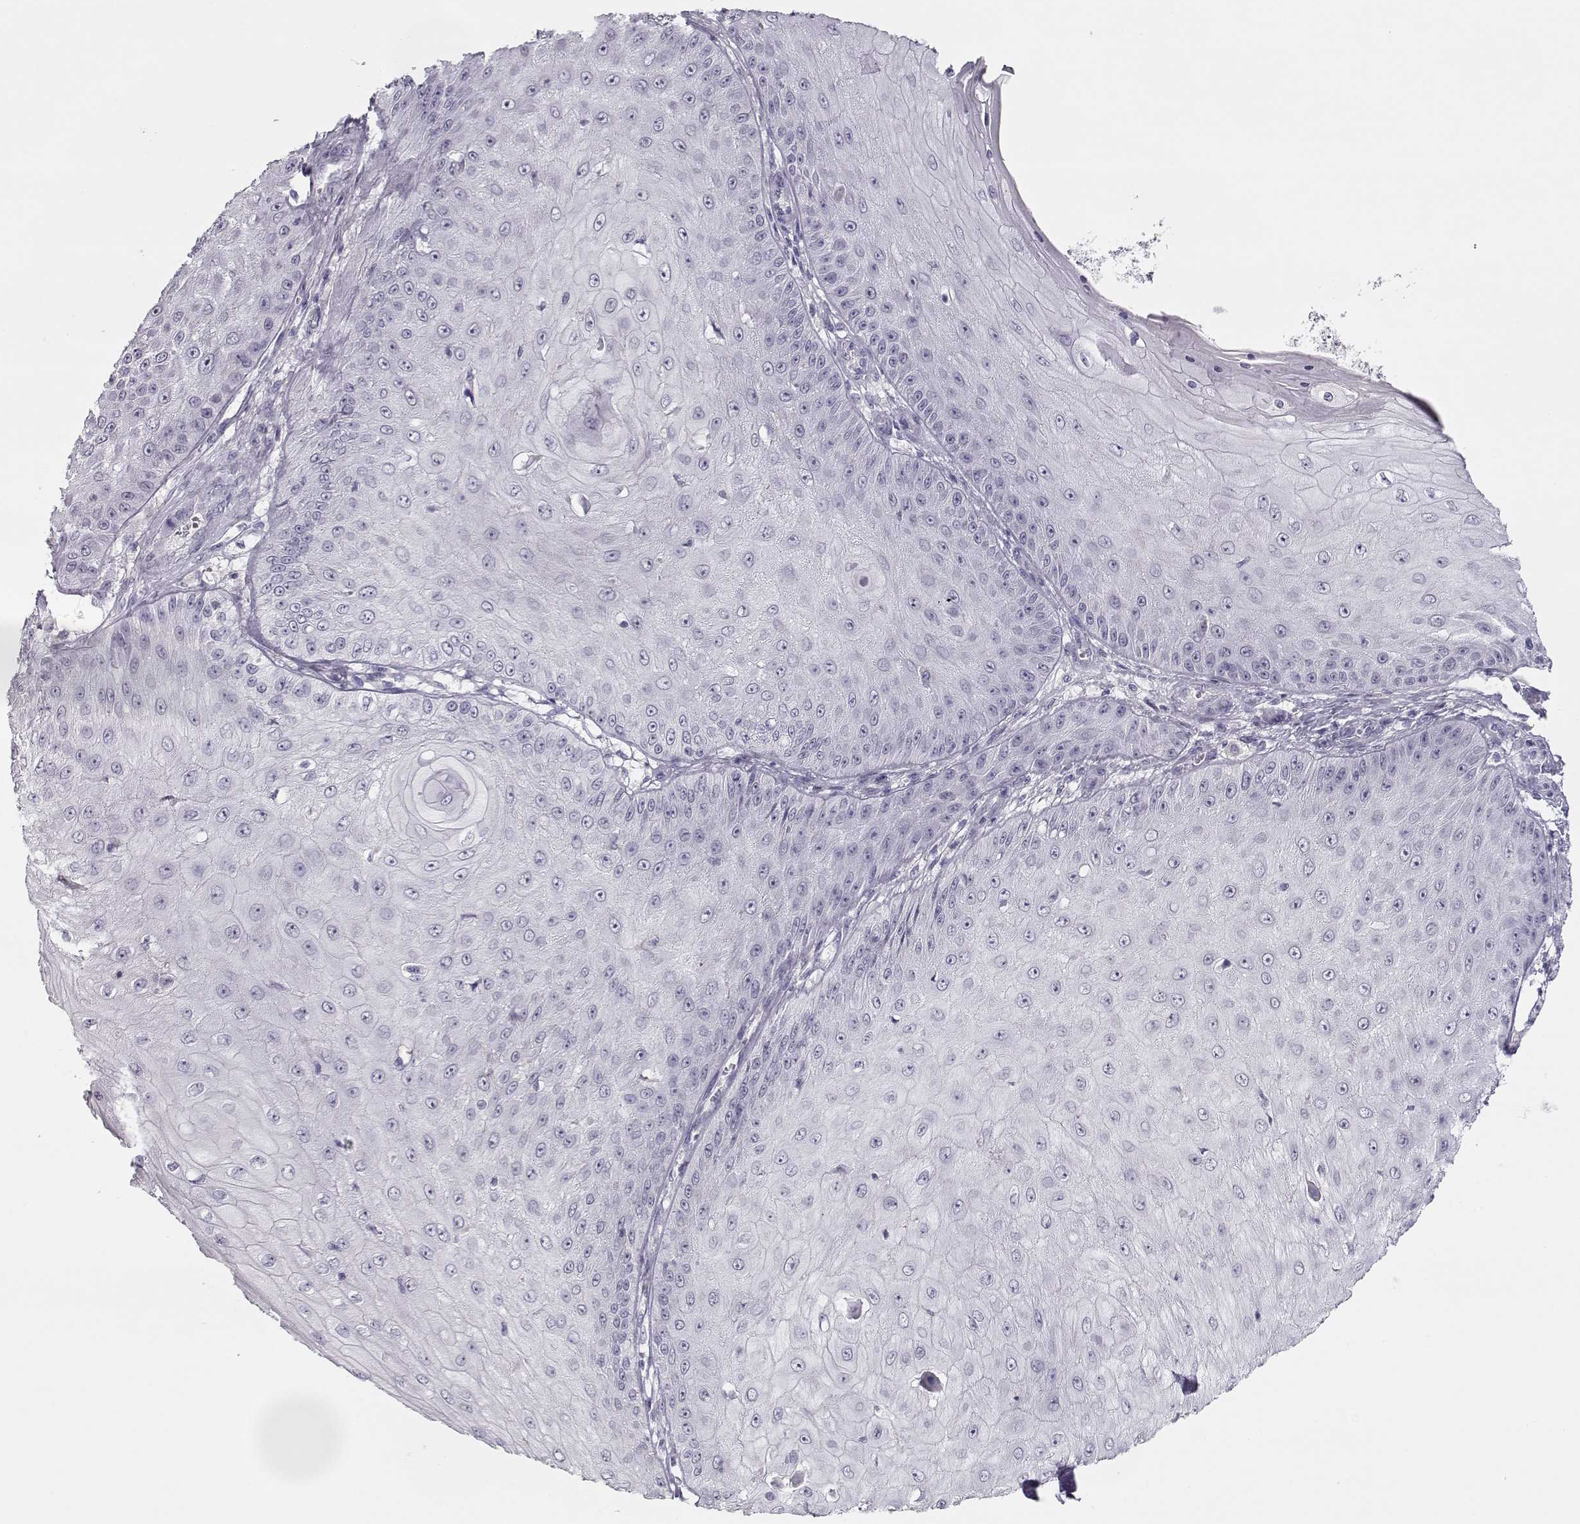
{"staining": {"intensity": "negative", "quantity": "none", "location": "none"}, "tissue": "skin cancer", "cell_type": "Tumor cells", "image_type": "cancer", "snomed": [{"axis": "morphology", "description": "Squamous cell carcinoma, NOS"}, {"axis": "topography", "description": "Skin"}], "caption": "Tumor cells show no significant positivity in skin cancer (squamous cell carcinoma).", "gene": "IMPG1", "patient": {"sex": "male", "age": 70}}